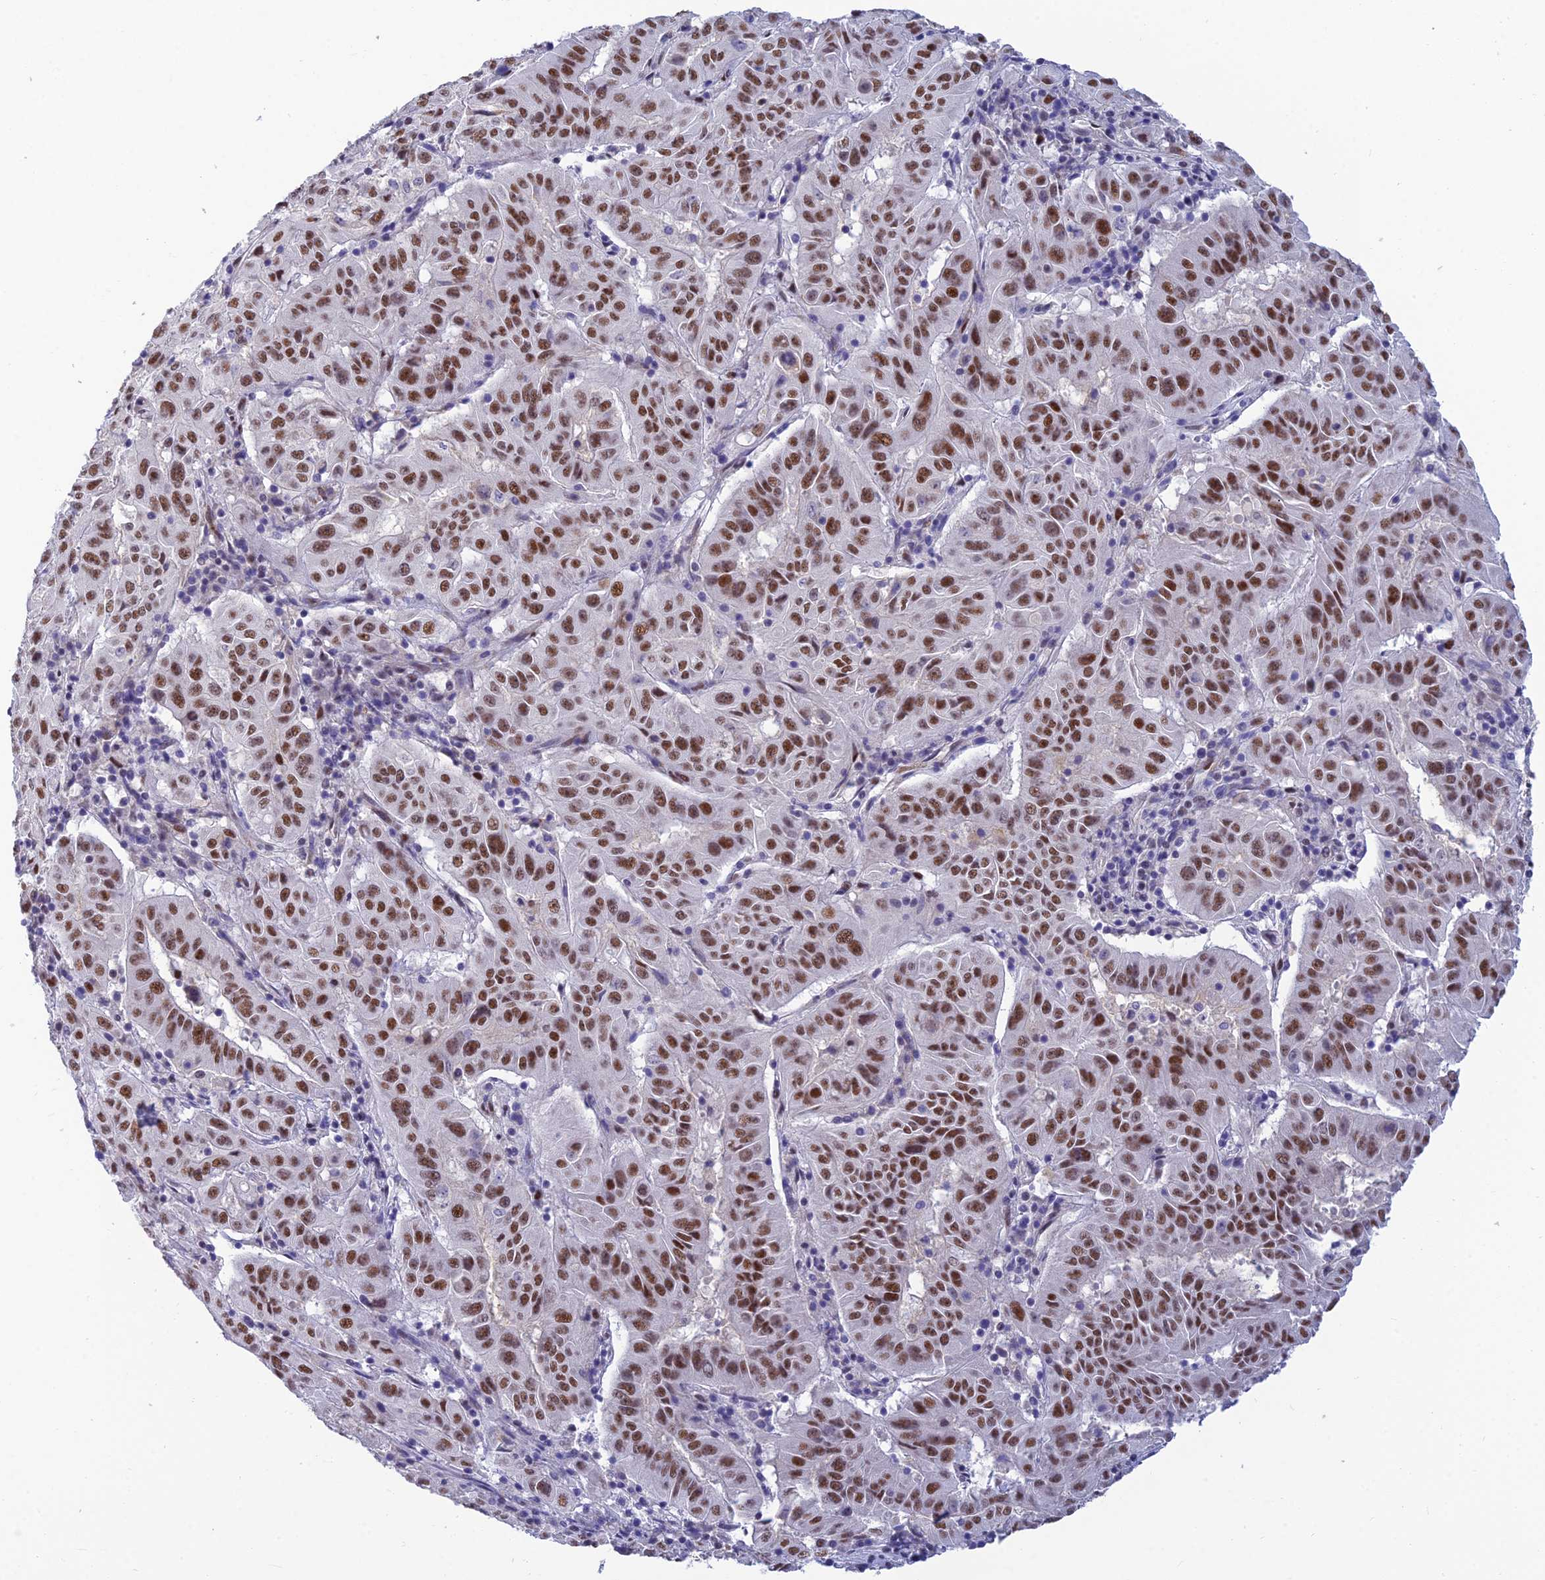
{"staining": {"intensity": "strong", "quantity": ">75%", "location": "nuclear"}, "tissue": "pancreatic cancer", "cell_type": "Tumor cells", "image_type": "cancer", "snomed": [{"axis": "morphology", "description": "Adenocarcinoma, NOS"}, {"axis": "topography", "description": "Pancreas"}], "caption": "Immunohistochemistry (DAB) staining of human pancreatic cancer (adenocarcinoma) displays strong nuclear protein expression in approximately >75% of tumor cells. Using DAB (brown) and hematoxylin (blue) stains, captured at high magnification using brightfield microscopy.", "gene": "CLK4", "patient": {"sex": "male", "age": 63}}